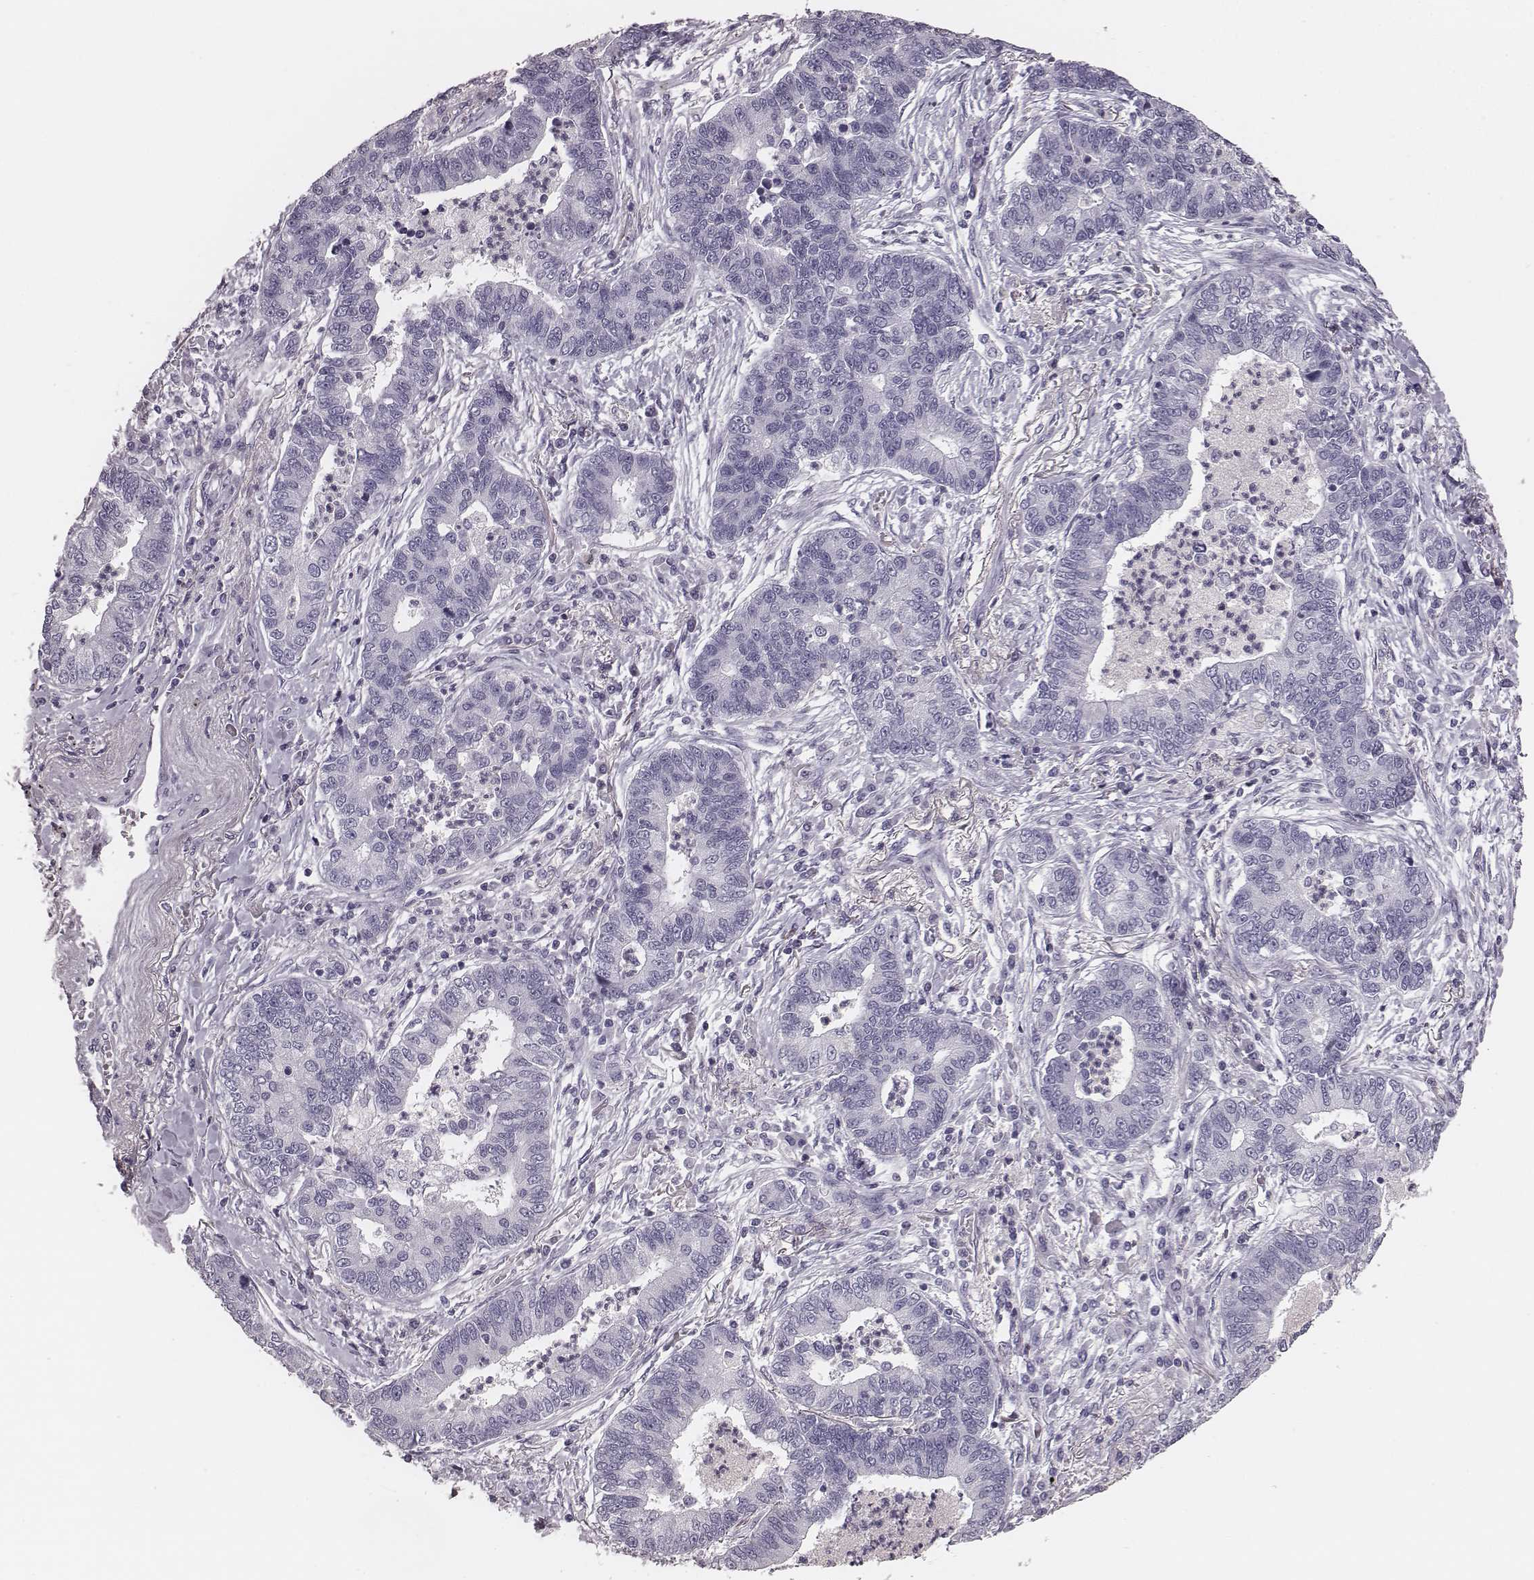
{"staining": {"intensity": "negative", "quantity": "none", "location": "none"}, "tissue": "lung cancer", "cell_type": "Tumor cells", "image_type": "cancer", "snomed": [{"axis": "morphology", "description": "Adenocarcinoma, NOS"}, {"axis": "topography", "description": "Lung"}], "caption": "Immunohistochemical staining of adenocarcinoma (lung) reveals no significant positivity in tumor cells.", "gene": "CSH1", "patient": {"sex": "female", "age": 57}}